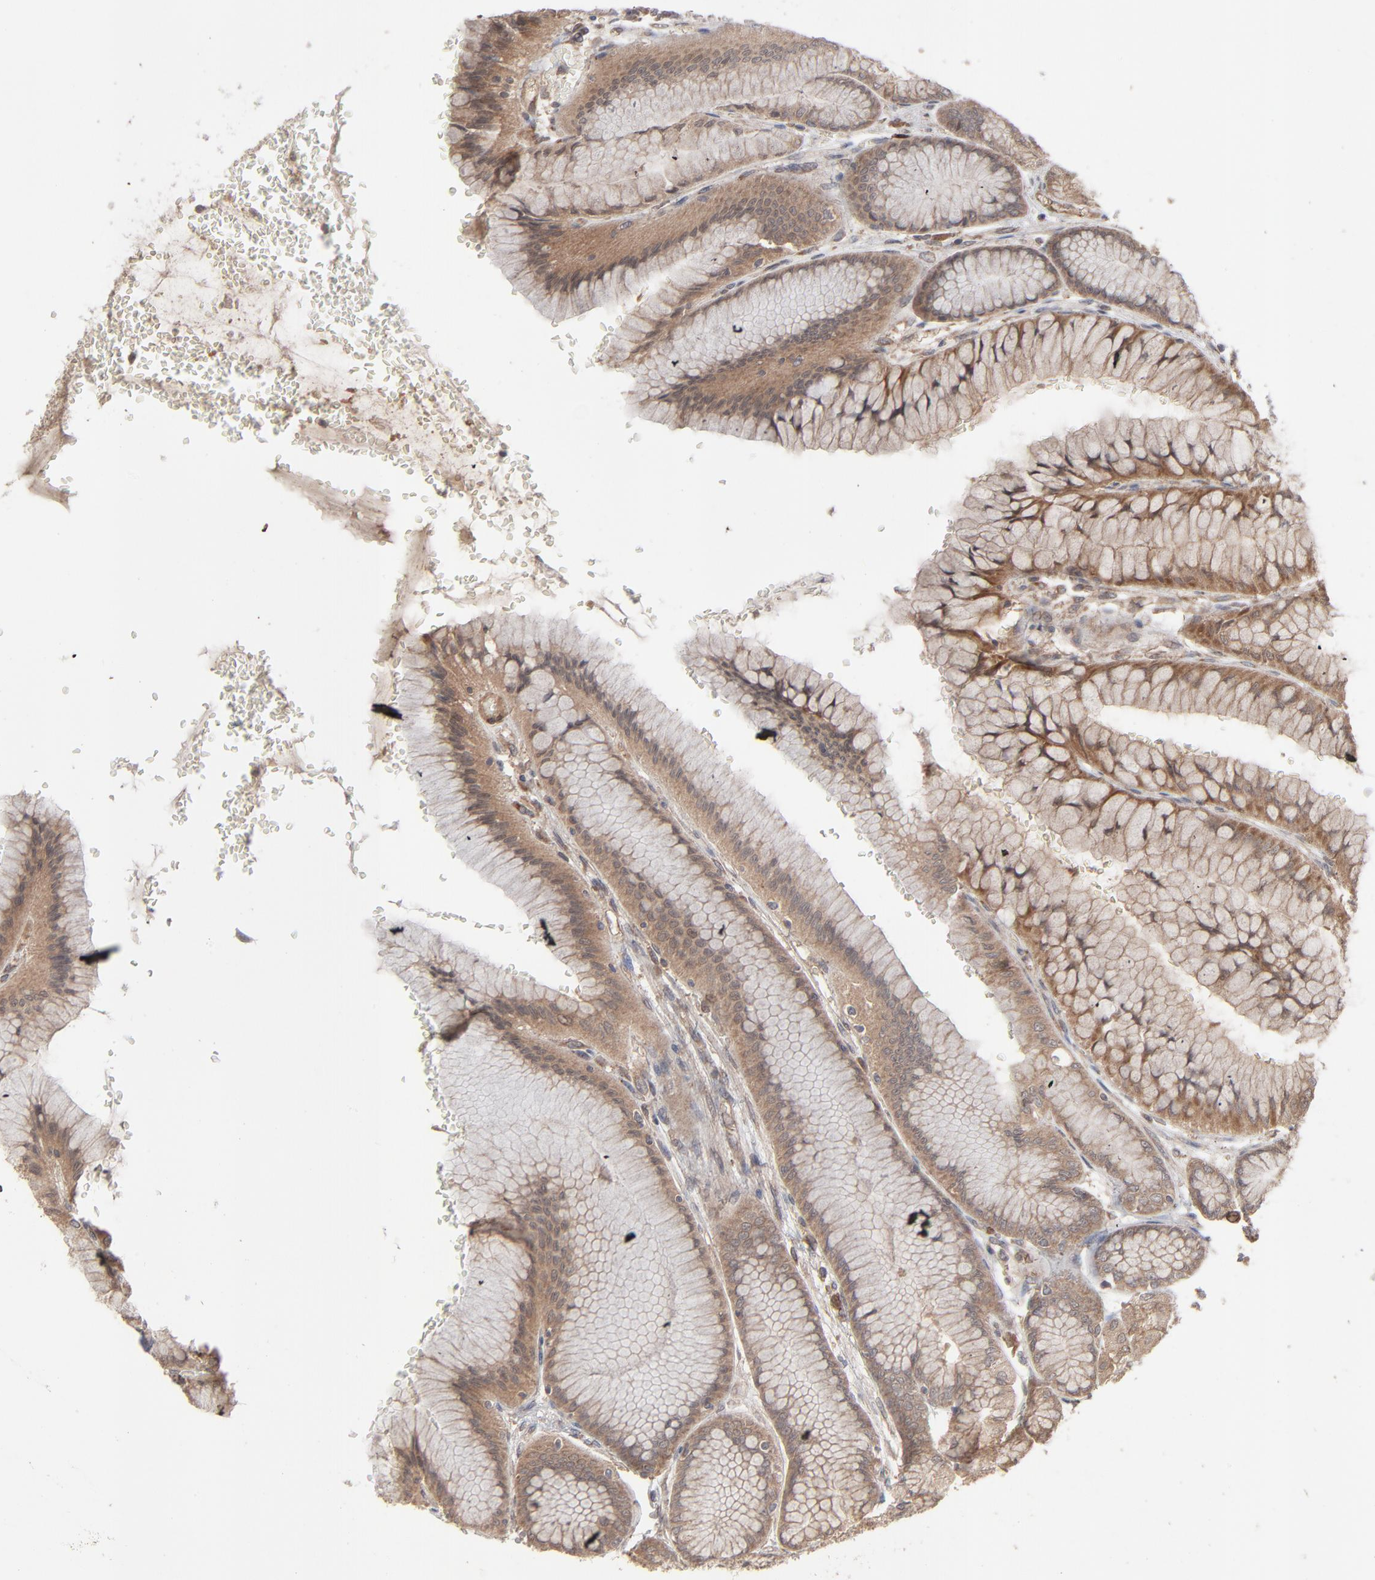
{"staining": {"intensity": "moderate", "quantity": ">75%", "location": "cytoplasmic/membranous"}, "tissue": "stomach", "cell_type": "Glandular cells", "image_type": "normal", "snomed": [{"axis": "morphology", "description": "Normal tissue, NOS"}, {"axis": "morphology", "description": "Adenocarcinoma, NOS"}, {"axis": "topography", "description": "Stomach"}, {"axis": "topography", "description": "Stomach, lower"}], "caption": "DAB (3,3'-diaminobenzidine) immunohistochemical staining of benign human stomach reveals moderate cytoplasmic/membranous protein staining in approximately >75% of glandular cells. The protein of interest is shown in brown color, while the nuclei are stained blue.", "gene": "SCFD1", "patient": {"sex": "female", "age": 65}}